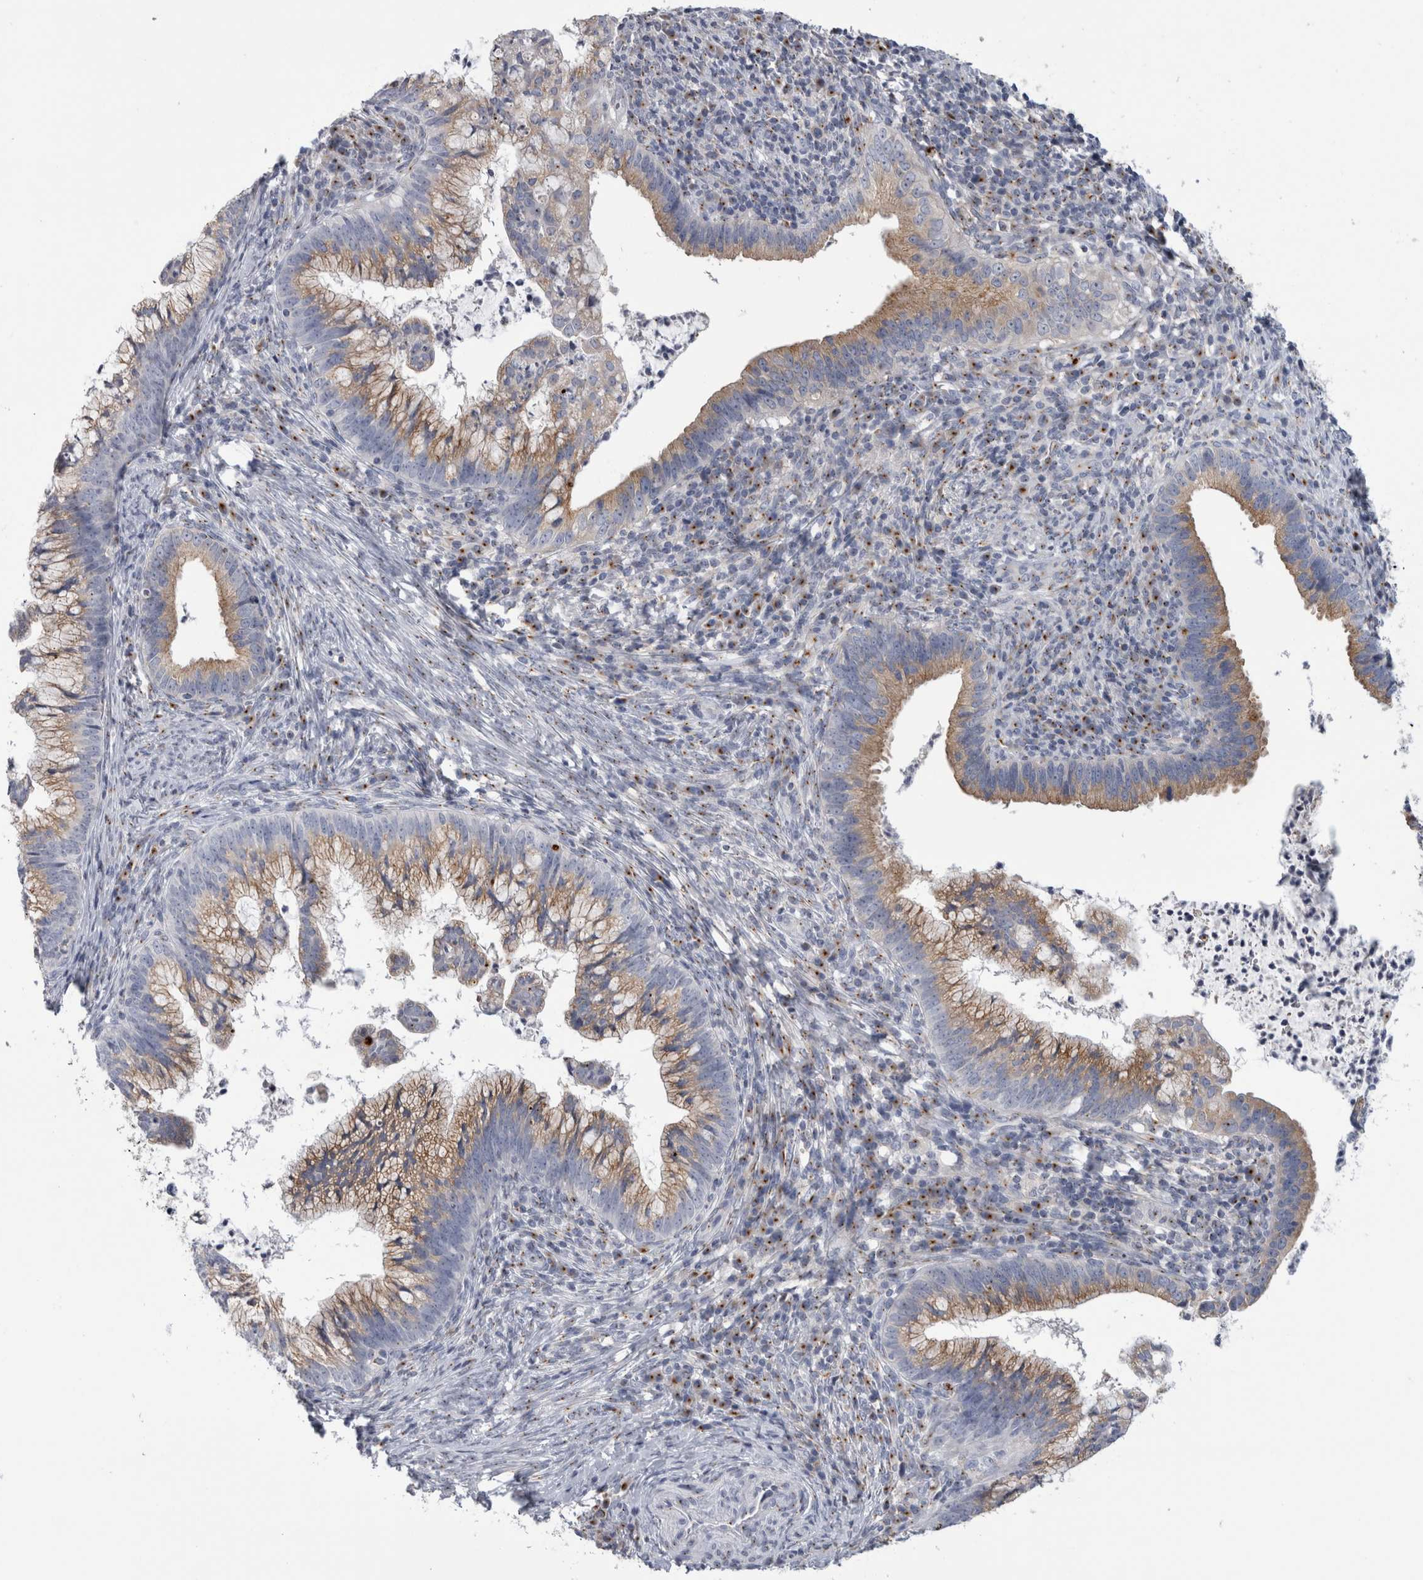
{"staining": {"intensity": "moderate", "quantity": ">75%", "location": "cytoplasmic/membranous"}, "tissue": "cervical cancer", "cell_type": "Tumor cells", "image_type": "cancer", "snomed": [{"axis": "morphology", "description": "Adenocarcinoma, NOS"}, {"axis": "topography", "description": "Cervix"}], "caption": "Protein staining by immunohistochemistry (IHC) reveals moderate cytoplasmic/membranous positivity in approximately >75% of tumor cells in cervical cancer (adenocarcinoma).", "gene": "AKAP9", "patient": {"sex": "female", "age": 36}}